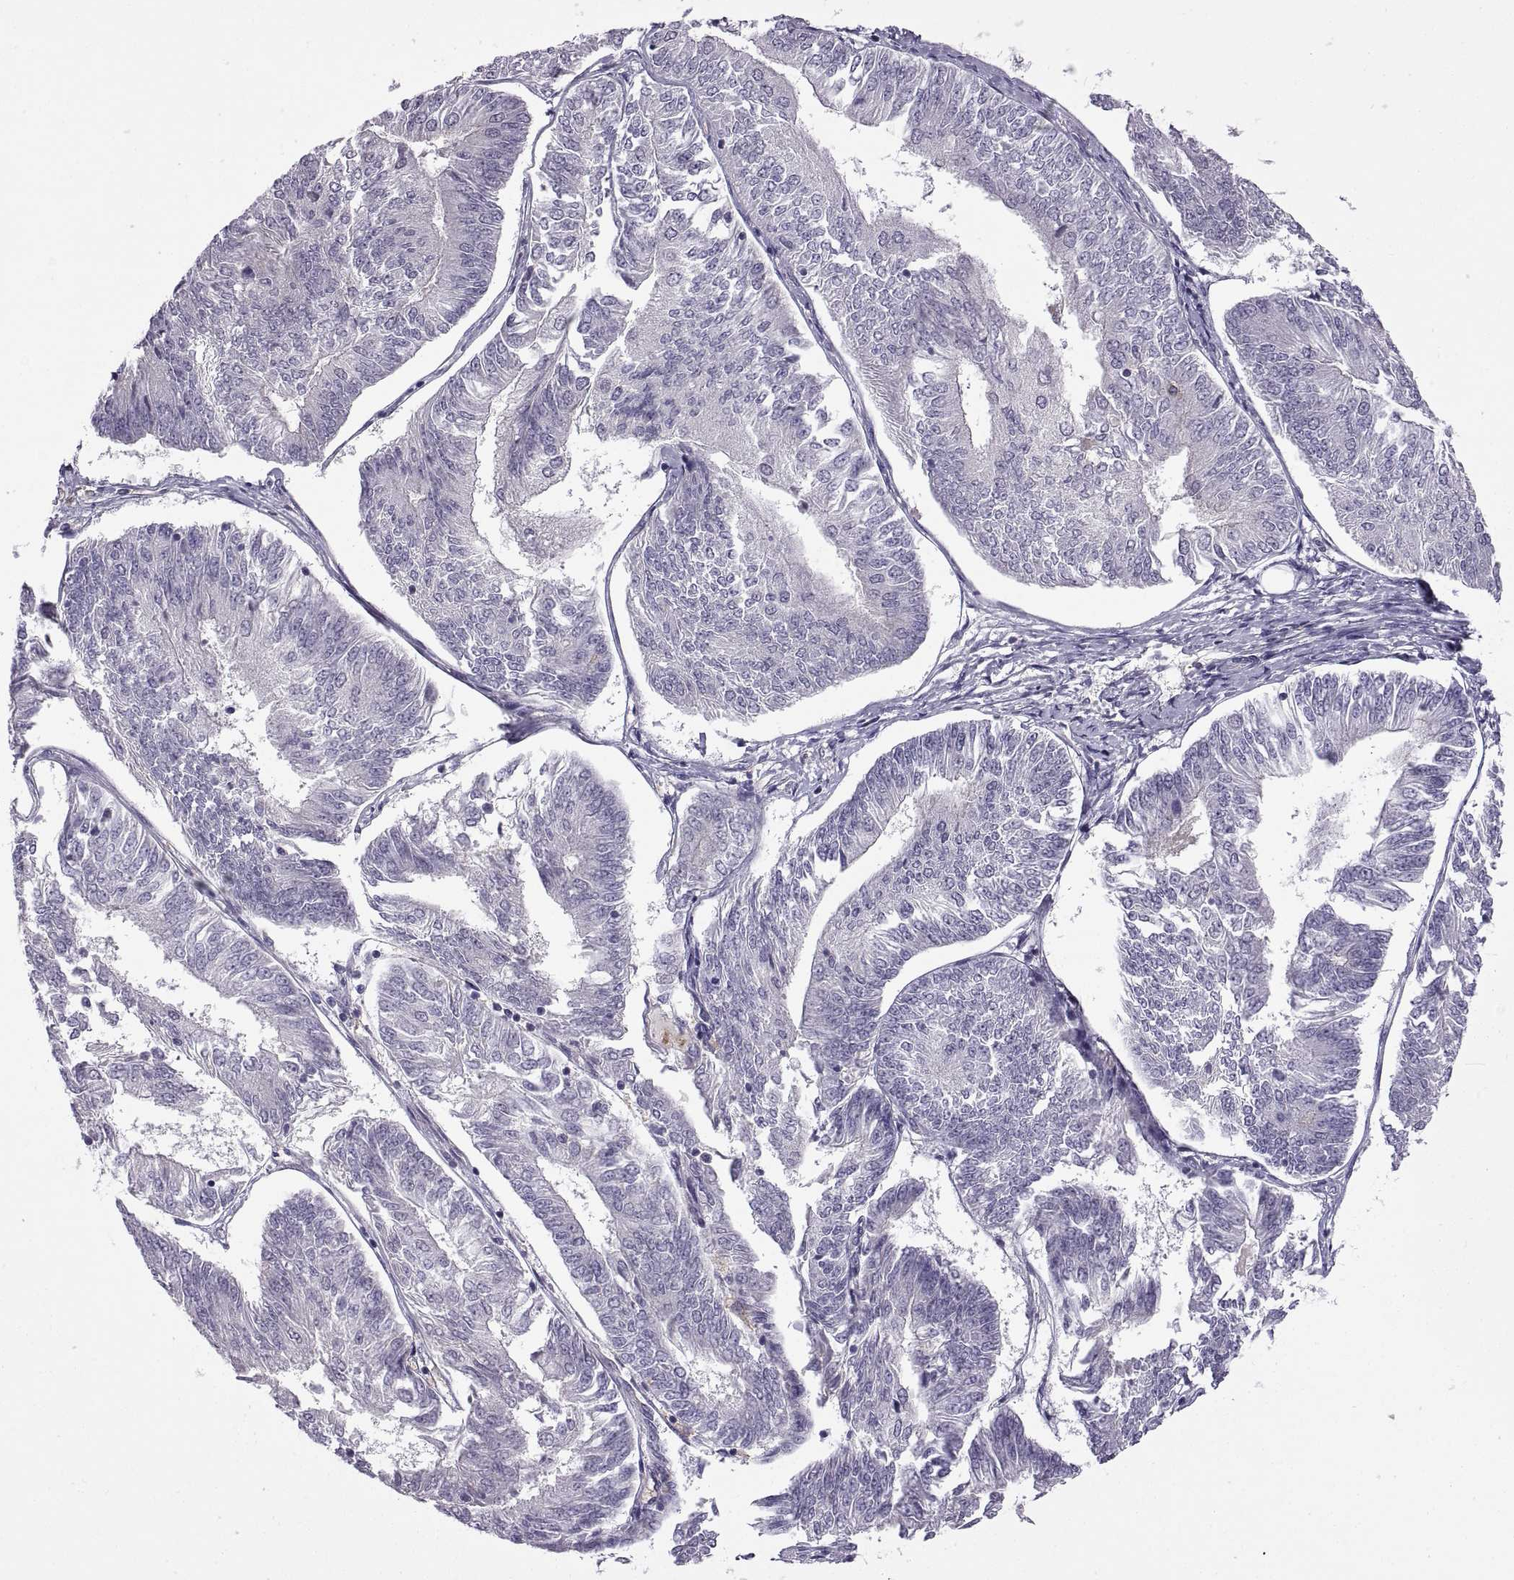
{"staining": {"intensity": "negative", "quantity": "none", "location": "none"}, "tissue": "endometrial cancer", "cell_type": "Tumor cells", "image_type": "cancer", "snomed": [{"axis": "morphology", "description": "Adenocarcinoma, NOS"}, {"axis": "topography", "description": "Endometrium"}], "caption": "Immunohistochemistry histopathology image of endometrial cancer (adenocarcinoma) stained for a protein (brown), which reveals no staining in tumor cells.", "gene": "MEIOC", "patient": {"sex": "female", "age": 58}}